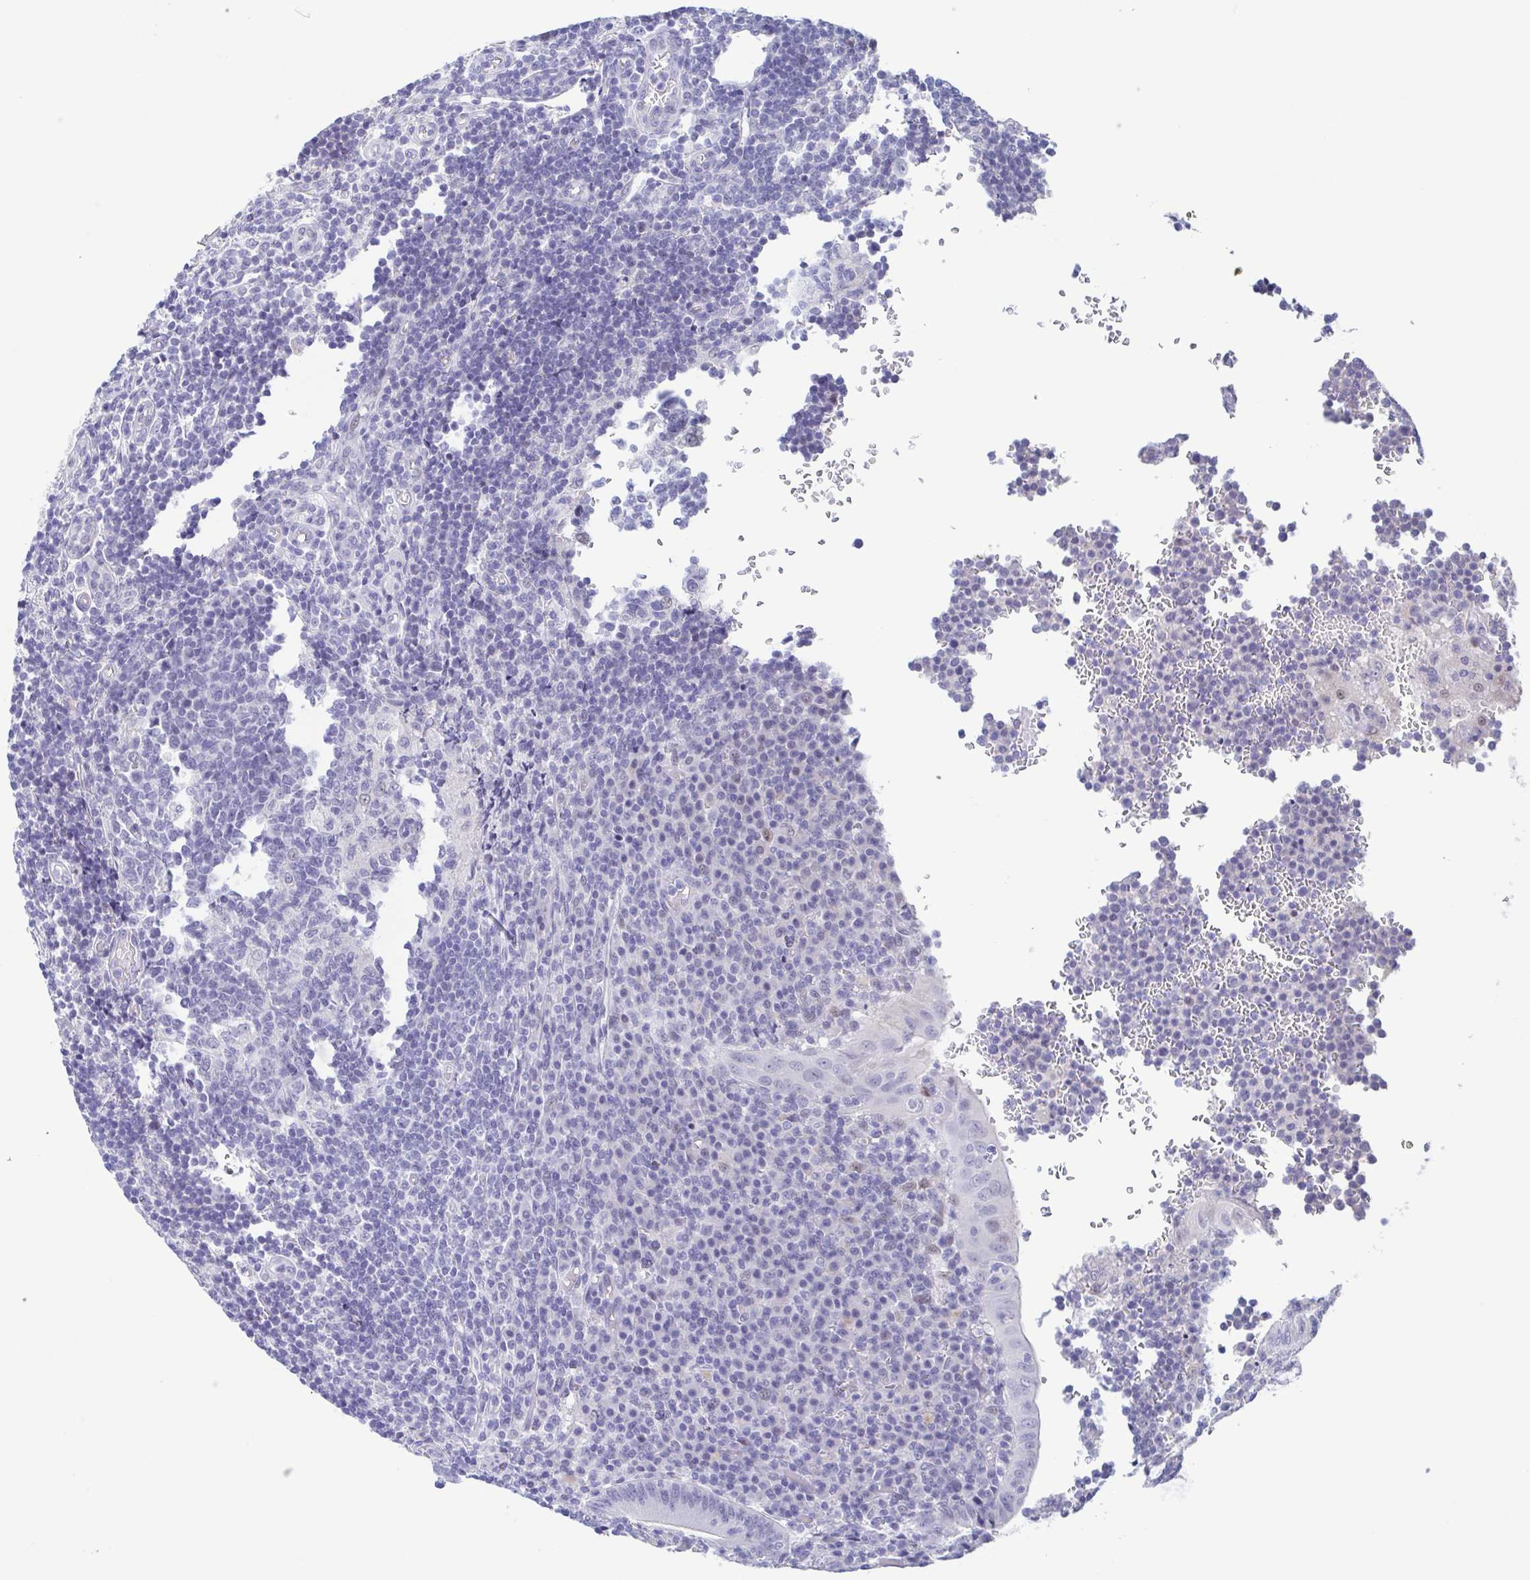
{"staining": {"intensity": "weak", "quantity": "<25%", "location": "nuclear"}, "tissue": "appendix", "cell_type": "Glandular cells", "image_type": "normal", "snomed": [{"axis": "morphology", "description": "Normal tissue, NOS"}, {"axis": "topography", "description": "Appendix"}], "caption": "Immunohistochemistry of normal appendix demonstrates no staining in glandular cells.", "gene": "PERM1", "patient": {"sex": "male", "age": 18}}